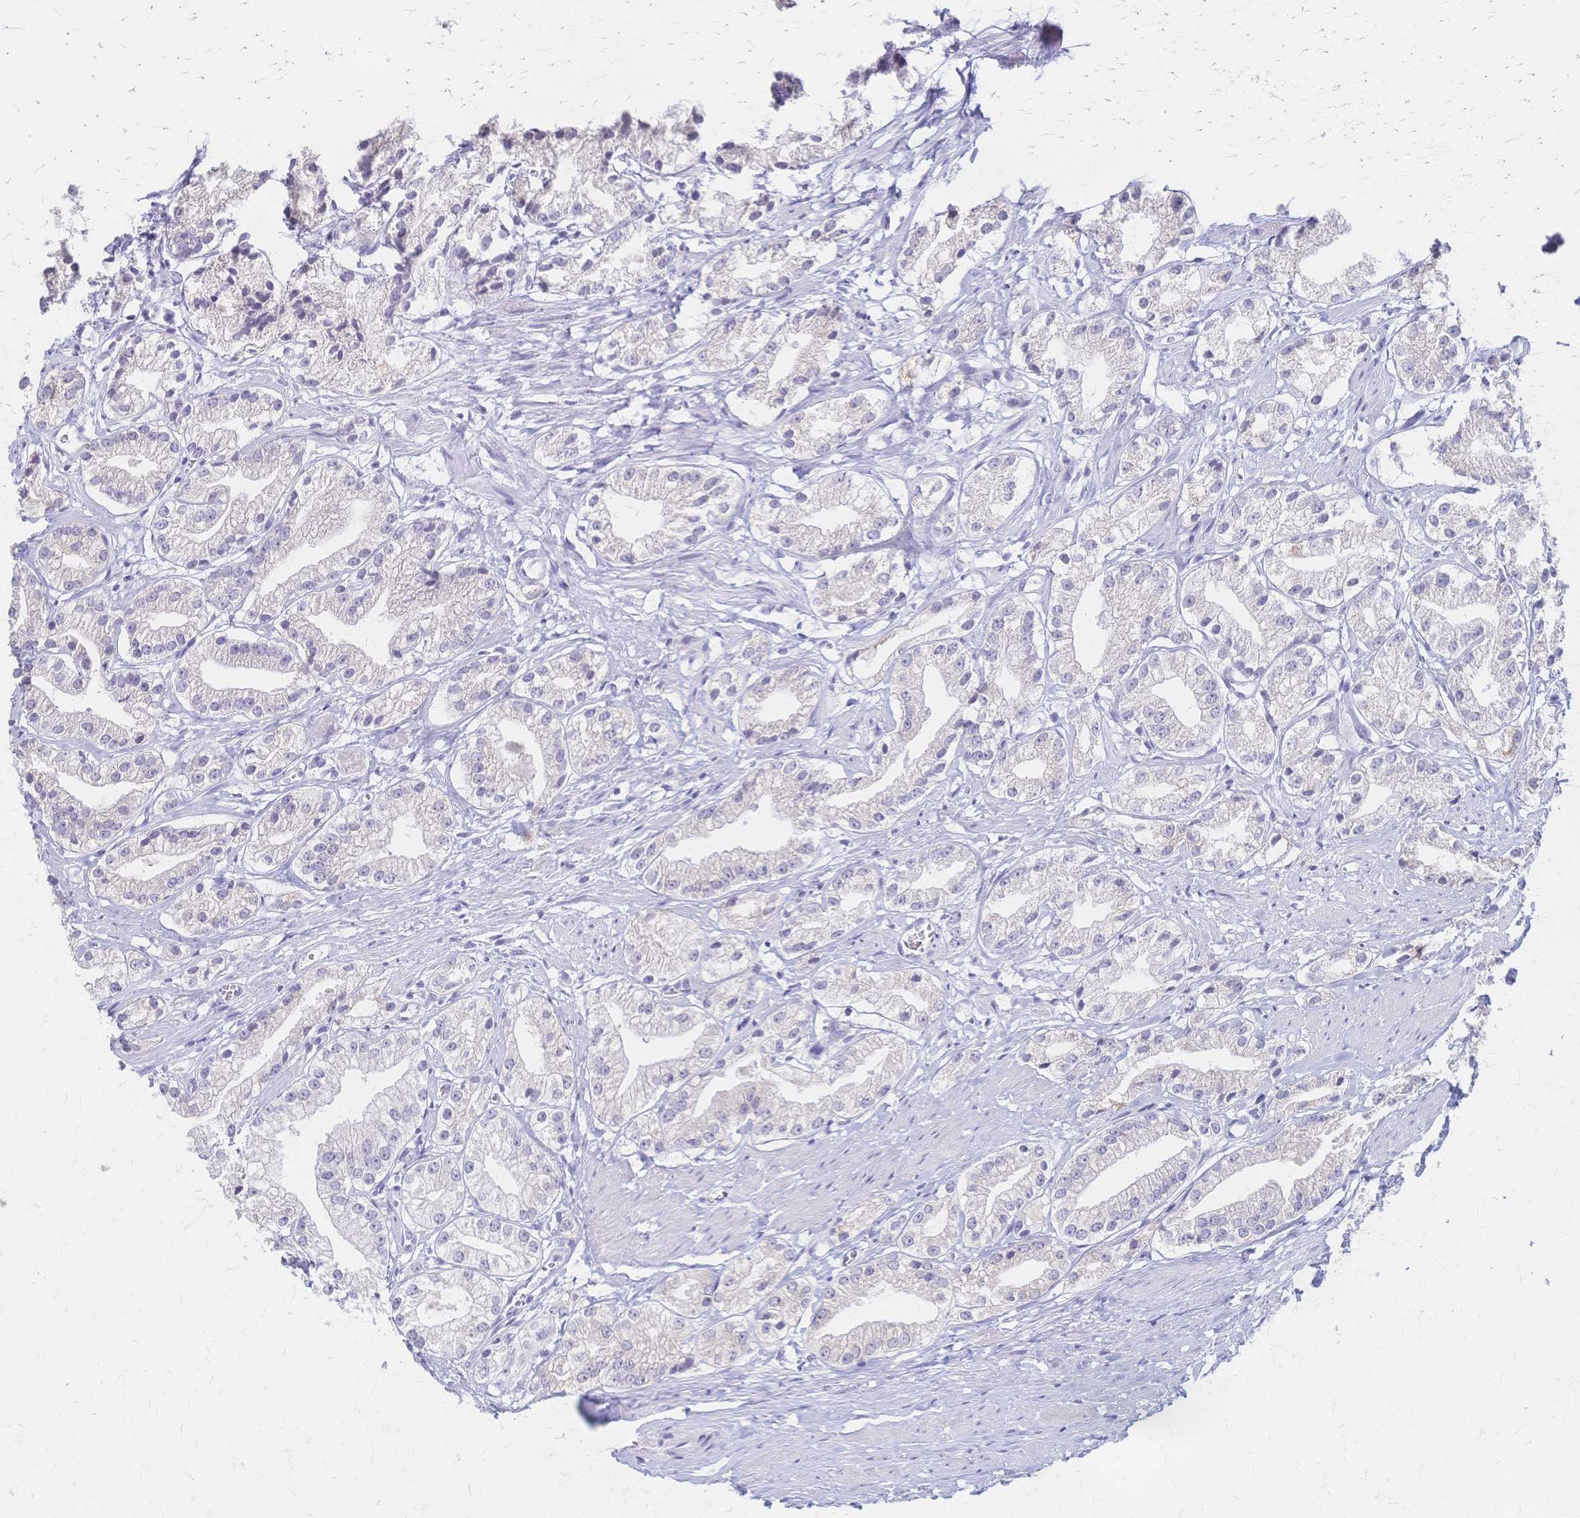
{"staining": {"intensity": "negative", "quantity": "none", "location": "none"}, "tissue": "prostate cancer", "cell_type": "Tumor cells", "image_type": "cancer", "snomed": [{"axis": "morphology", "description": "Adenocarcinoma, Low grade"}, {"axis": "topography", "description": "Prostate"}], "caption": "Tumor cells show no significant protein positivity in prostate cancer (low-grade adenocarcinoma).", "gene": "CYB5A", "patient": {"sex": "male", "age": 69}}